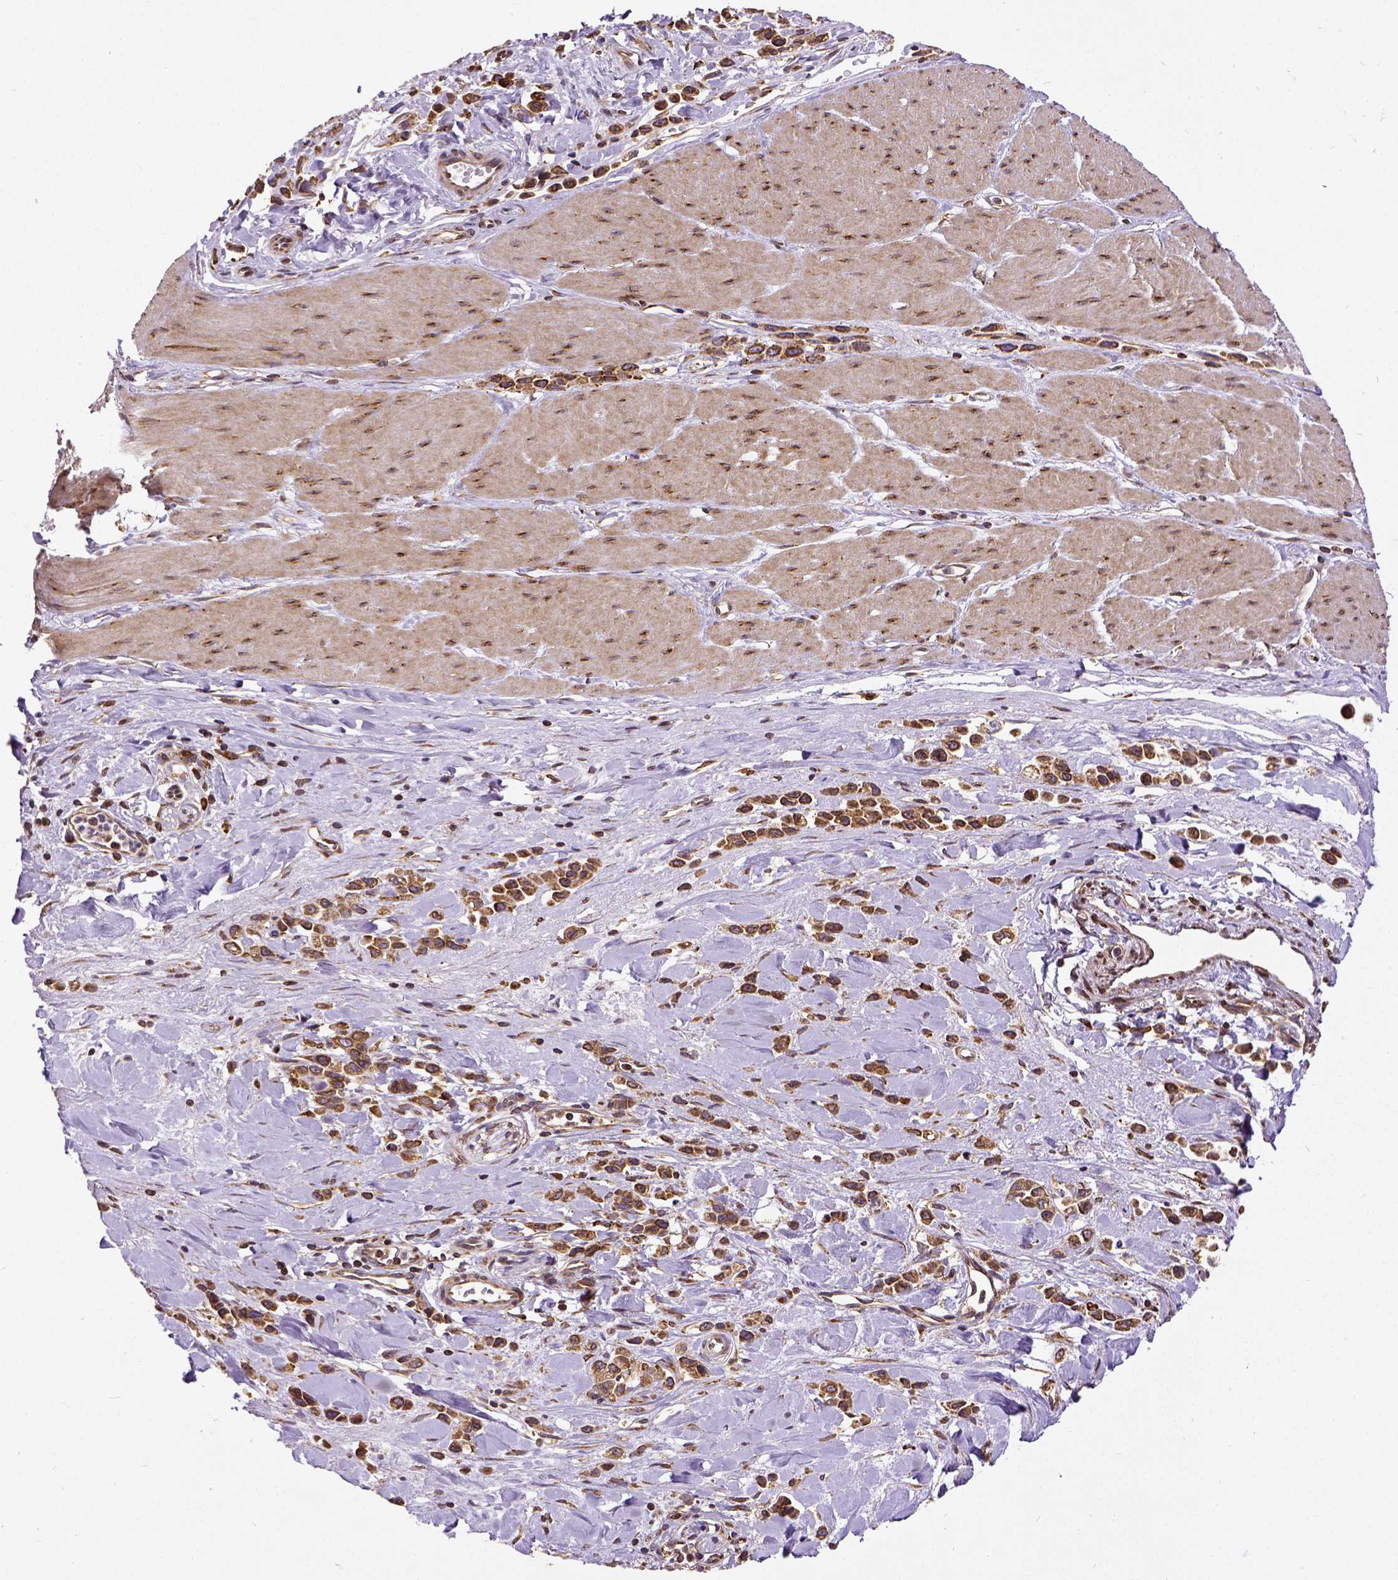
{"staining": {"intensity": "strong", "quantity": ">75%", "location": "cytoplasmic/membranous"}, "tissue": "stomach cancer", "cell_type": "Tumor cells", "image_type": "cancer", "snomed": [{"axis": "morphology", "description": "Adenocarcinoma, NOS"}, {"axis": "topography", "description": "Stomach"}], "caption": "Protein expression by IHC demonstrates strong cytoplasmic/membranous expression in about >75% of tumor cells in stomach adenocarcinoma.", "gene": "MTDH", "patient": {"sex": "male", "age": 47}}